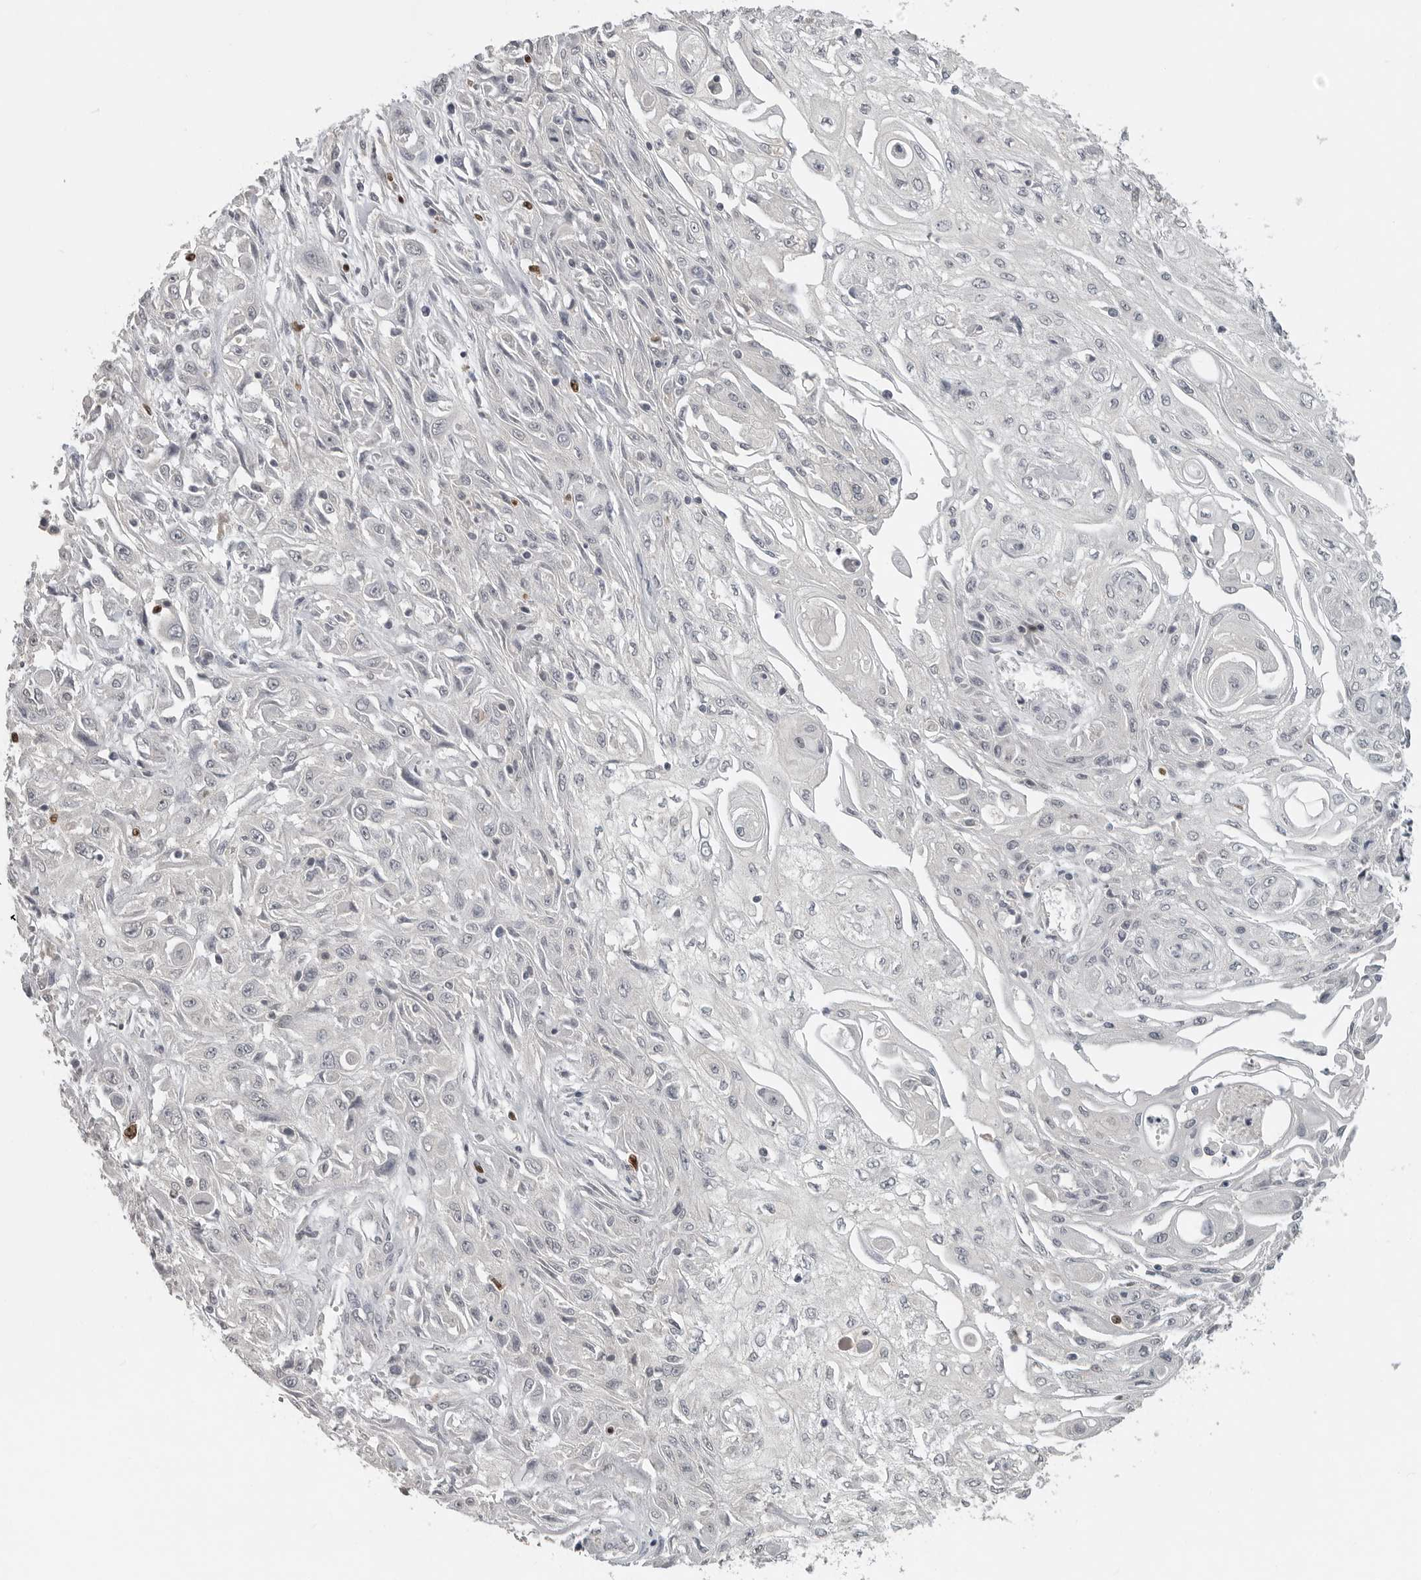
{"staining": {"intensity": "negative", "quantity": "none", "location": "none"}, "tissue": "skin cancer", "cell_type": "Tumor cells", "image_type": "cancer", "snomed": [{"axis": "morphology", "description": "Squamous cell carcinoma, NOS"}, {"axis": "morphology", "description": "Squamous cell carcinoma, metastatic, NOS"}, {"axis": "topography", "description": "Skin"}, {"axis": "topography", "description": "Lymph node"}], "caption": "DAB (3,3'-diaminobenzidine) immunohistochemical staining of metastatic squamous cell carcinoma (skin) exhibits no significant positivity in tumor cells. Brightfield microscopy of IHC stained with DAB (brown) and hematoxylin (blue), captured at high magnification.", "gene": "FOXP3", "patient": {"sex": "male", "age": 75}}